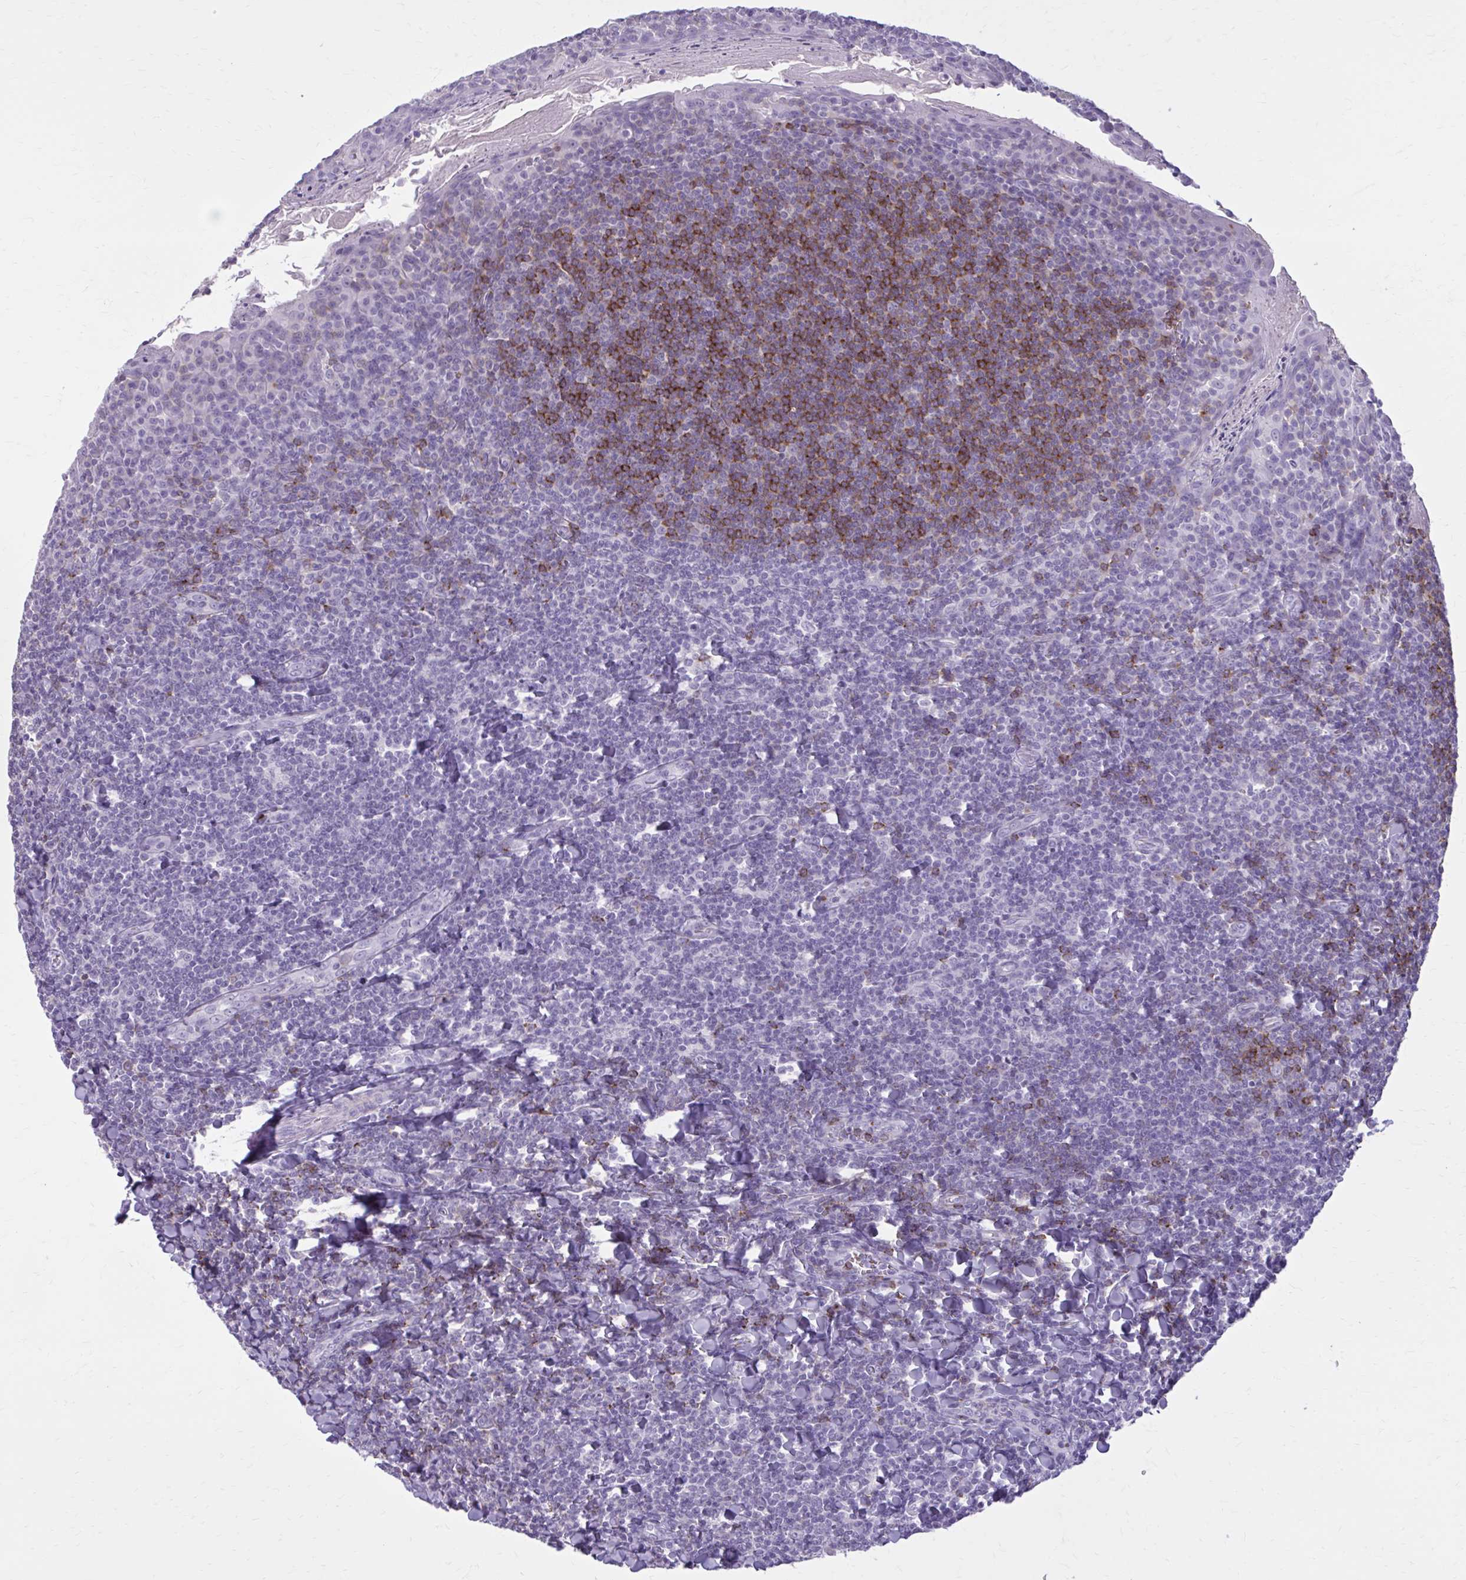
{"staining": {"intensity": "negative", "quantity": "none", "location": "none"}, "tissue": "tonsil", "cell_type": "Germinal center cells", "image_type": "normal", "snomed": [{"axis": "morphology", "description": "Normal tissue, NOS"}, {"axis": "topography", "description": "Tonsil"}], "caption": "Immunohistochemistry image of normal tonsil: human tonsil stained with DAB demonstrates no significant protein positivity in germinal center cells.", "gene": "OR4B1", "patient": {"sex": "male", "age": 27}}